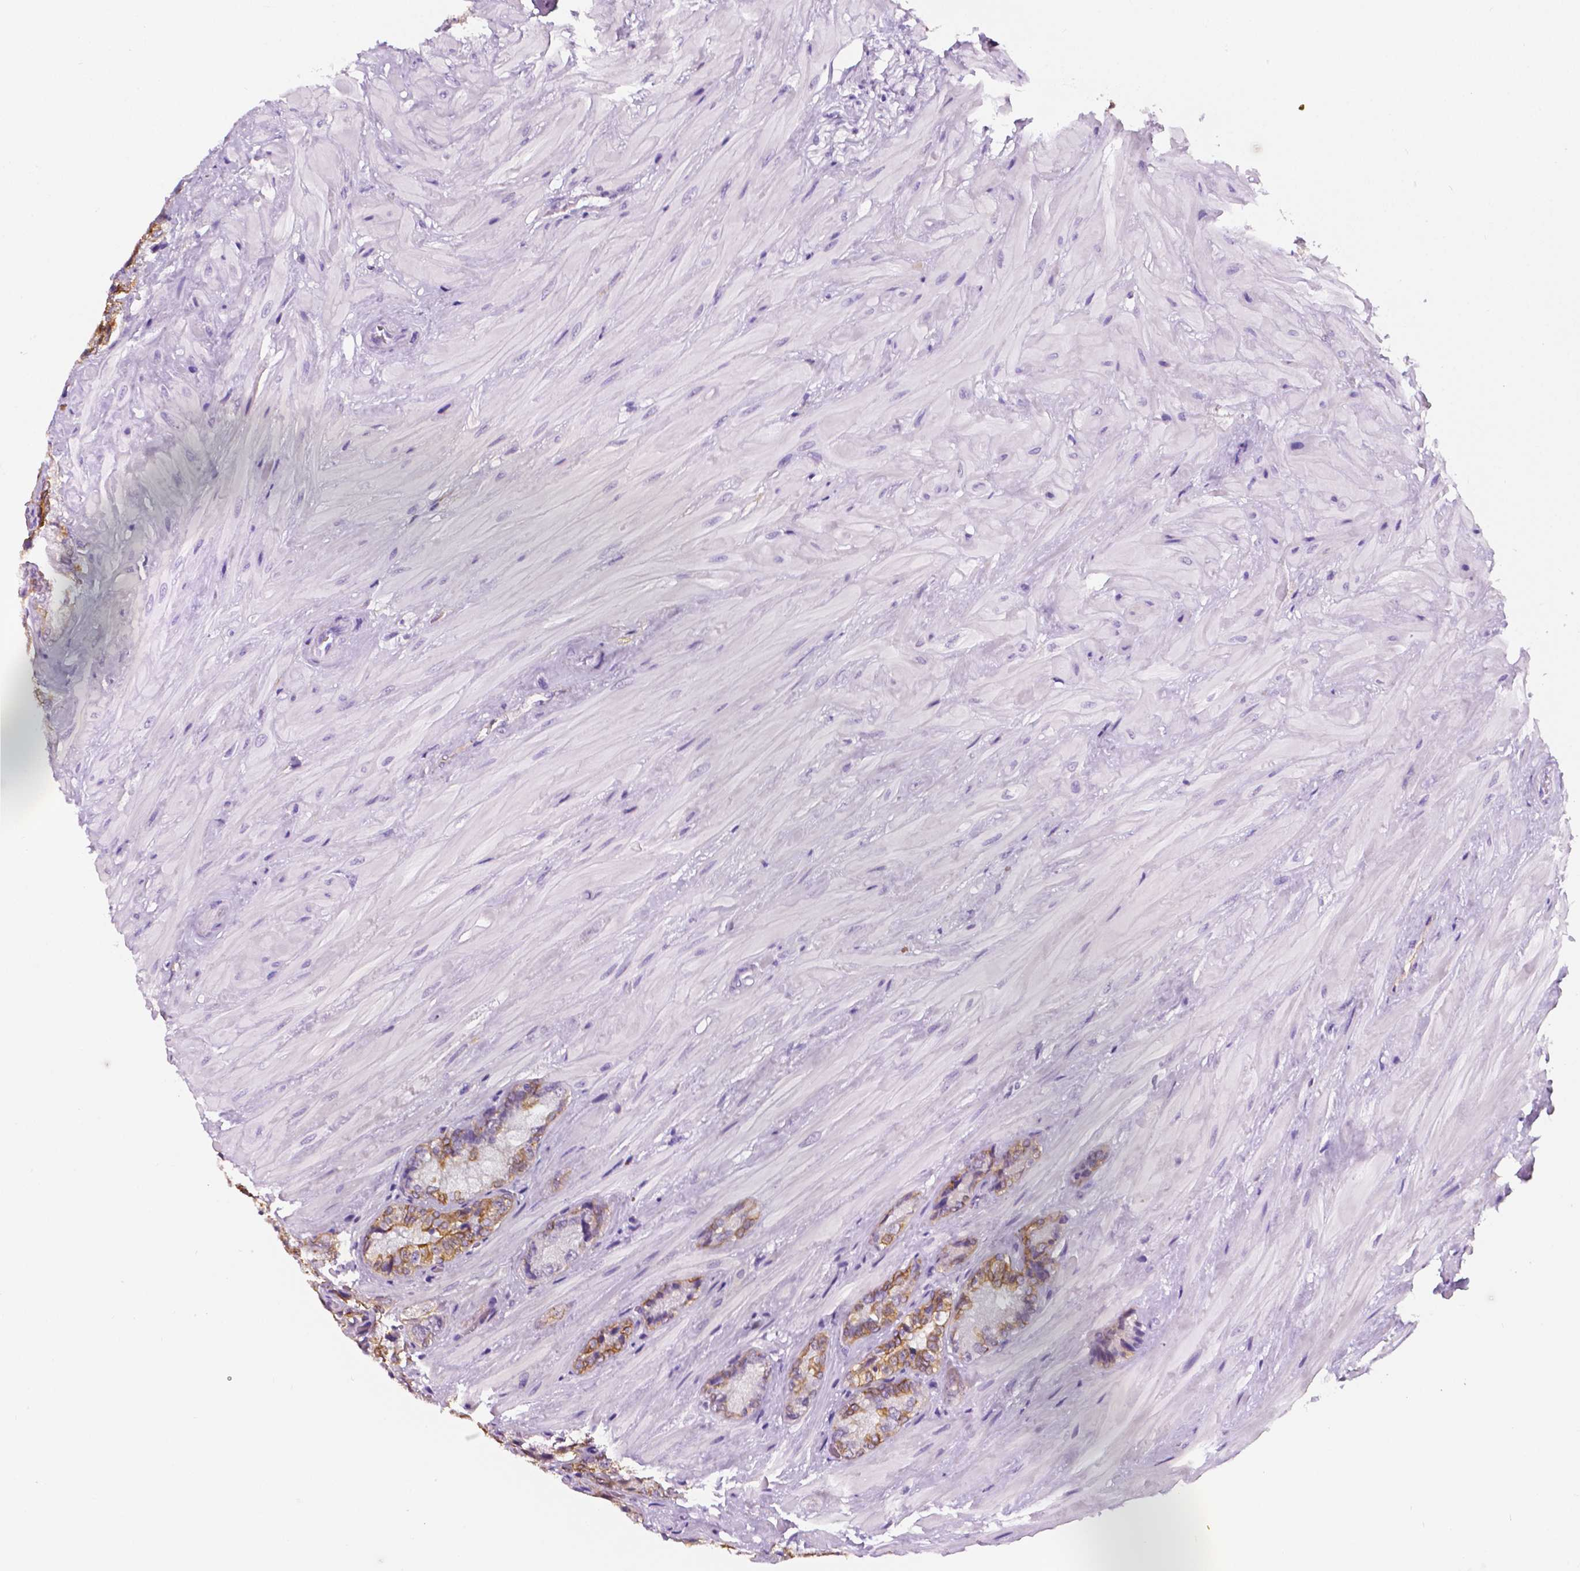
{"staining": {"intensity": "moderate", "quantity": "25%-75%", "location": "cytoplasmic/membranous"}, "tissue": "seminal vesicle", "cell_type": "Glandular cells", "image_type": "normal", "snomed": [{"axis": "morphology", "description": "Normal tissue, NOS"}, {"axis": "topography", "description": "Seminal veicle"}], "caption": "Protein expression analysis of normal seminal vesicle reveals moderate cytoplasmic/membranous expression in approximately 25%-75% of glandular cells. The staining was performed using DAB (3,3'-diaminobenzidine), with brown indicating positive protein expression. Nuclei are stained blue with hematoxylin.", "gene": "PPL", "patient": {"sex": "male", "age": 57}}